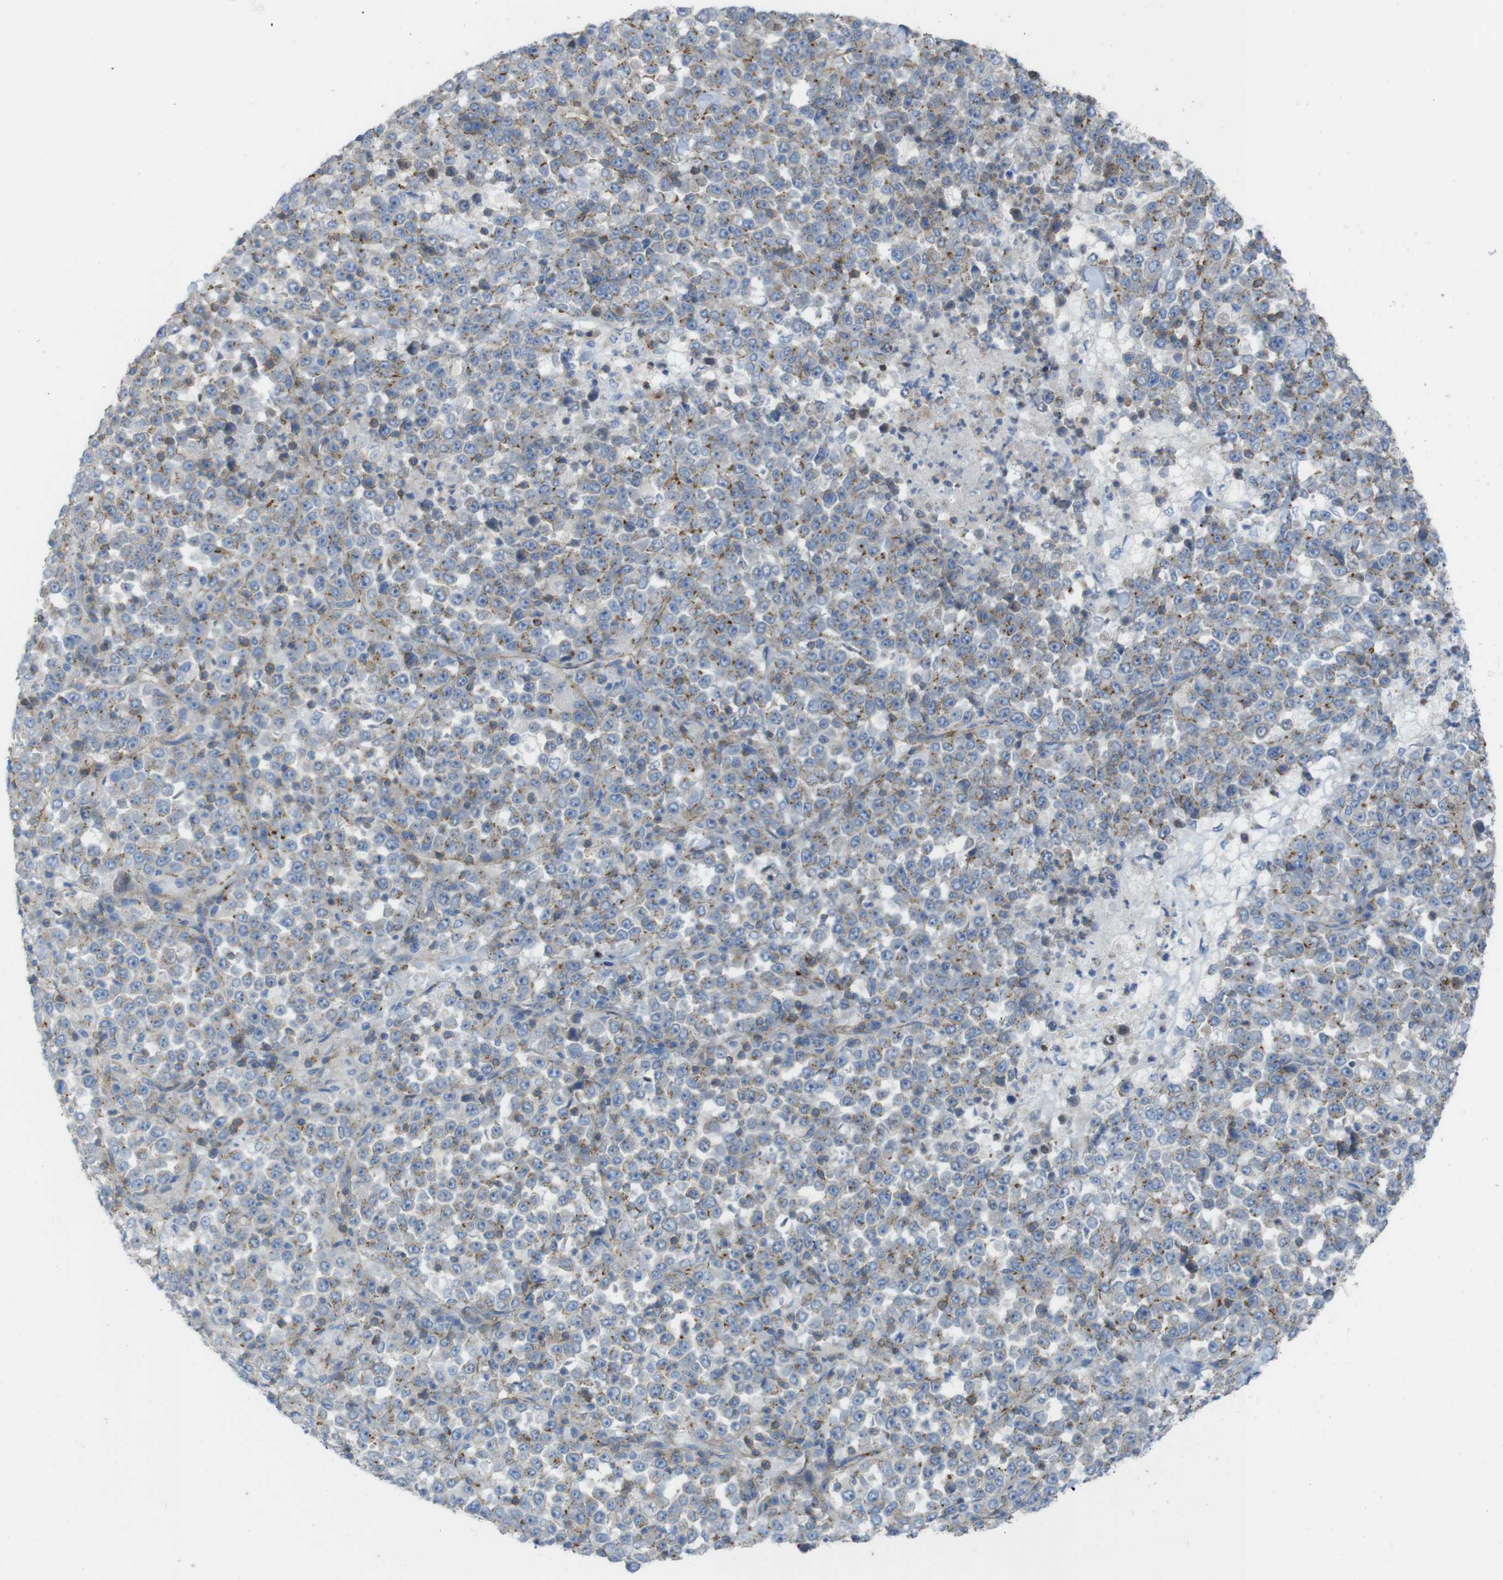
{"staining": {"intensity": "moderate", "quantity": "25%-75%", "location": "cytoplasmic/membranous"}, "tissue": "stomach cancer", "cell_type": "Tumor cells", "image_type": "cancer", "snomed": [{"axis": "morphology", "description": "Normal tissue, NOS"}, {"axis": "morphology", "description": "Adenocarcinoma, NOS"}, {"axis": "topography", "description": "Stomach, upper"}, {"axis": "topography", "description": "Stomach"}], "caption": "The photomicrograph displays a brown stain indicating the presence of a protein in the cytoplasmic/membranous of tumor cells in stomach cancer (adenocarcinoma).", "gene": "PREX2", "patient": {"sex": "male", "age": 59}}